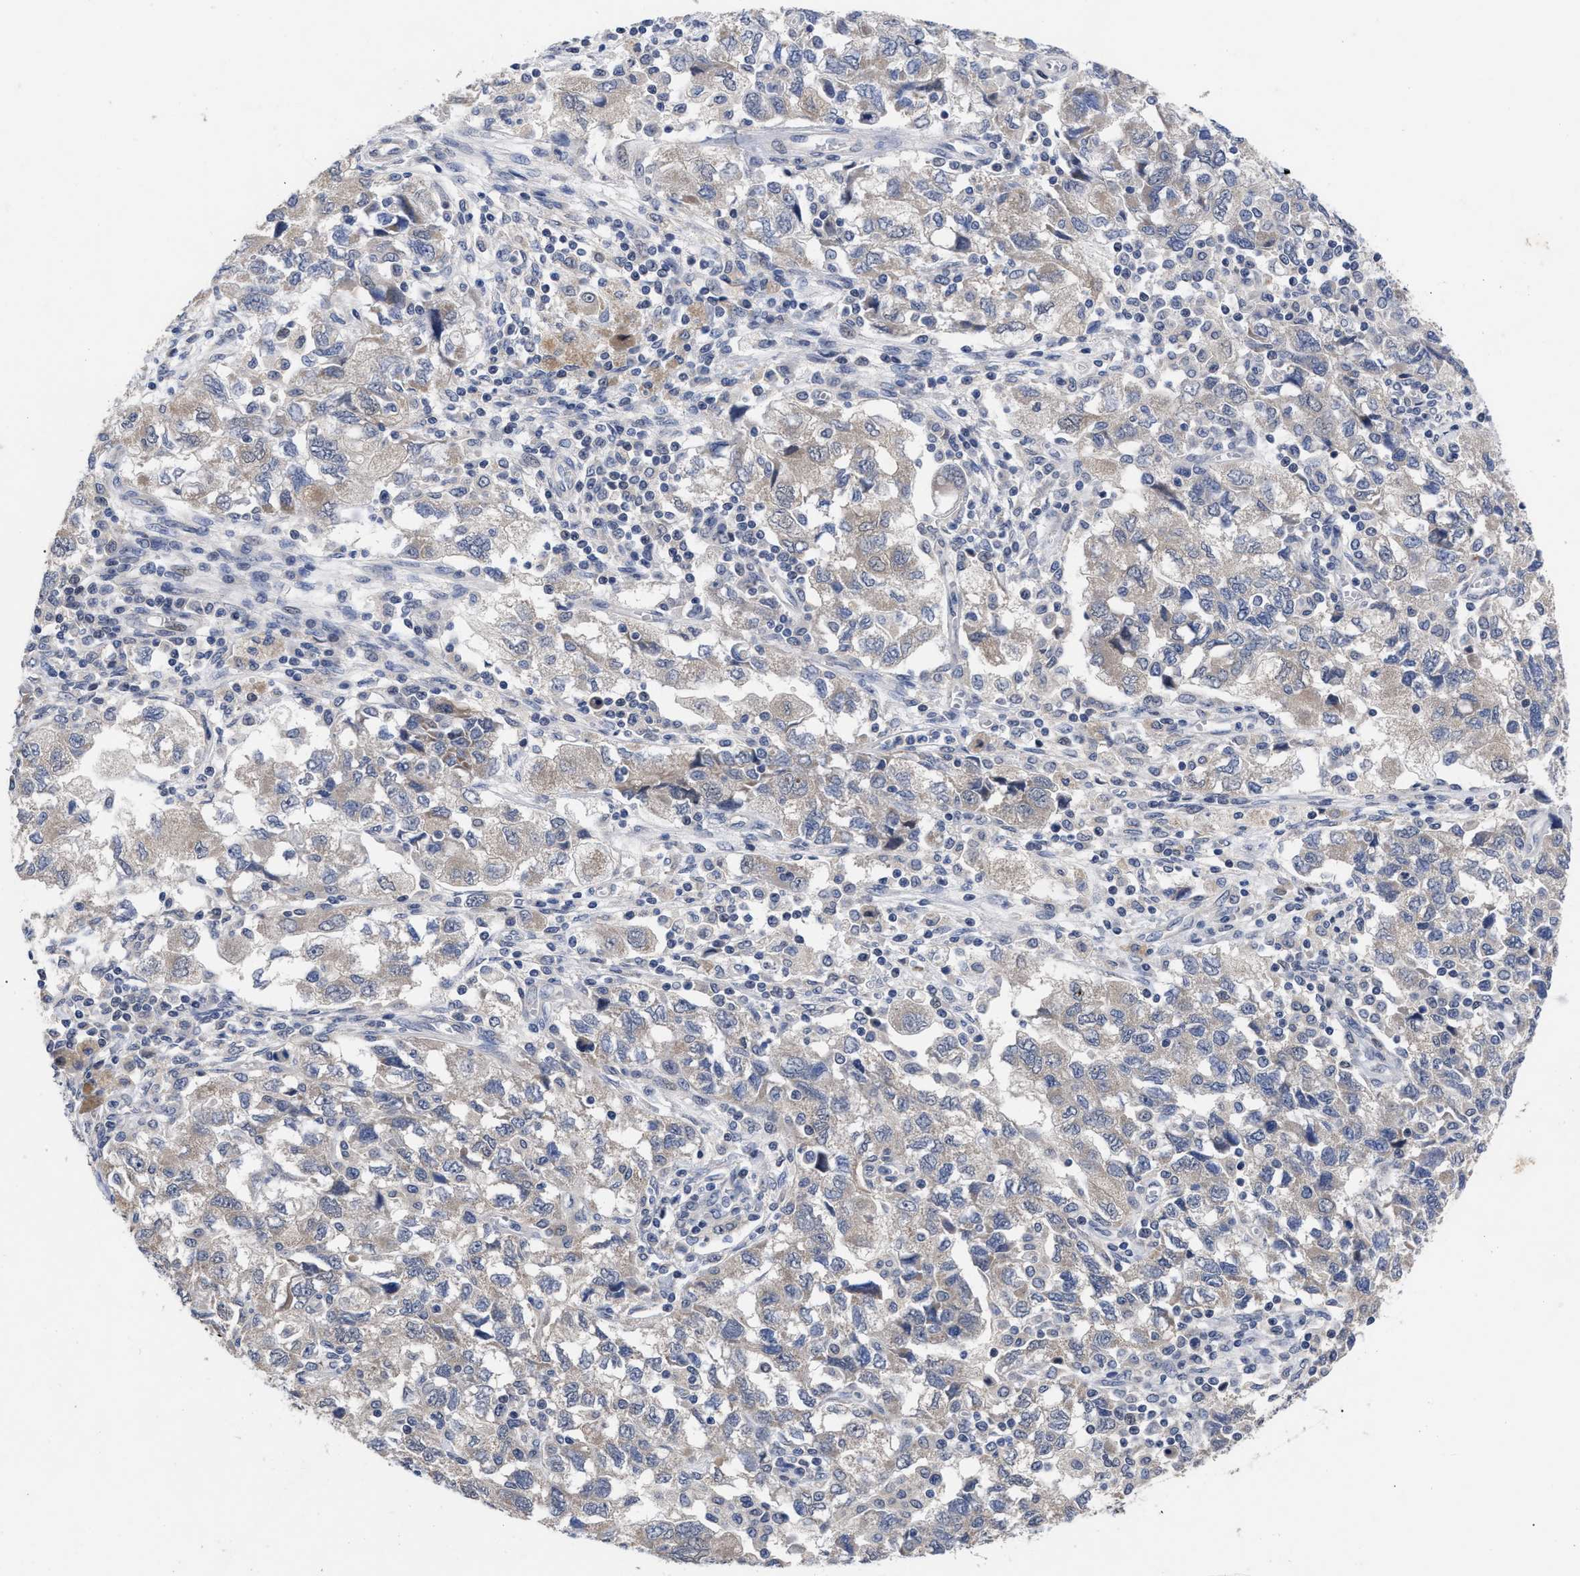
{"staining": {"intensity": "weak", "quantity": "25%-75%", "location": "cytoplasmic/membranous"}, "tissue": "ovarian cancer", "cell_type": "Tumor cells", "image_type": "cancer", "snomed": [{"axis": "morphology", "description": "Carcinoma, NOS"}, {"axis": "morphology", "description": "Cystadenocarcinoma, serous, NOS"}, {"axis": "topography", "description": "Ovary"}], "caption": "A micrograph of ovarian cancer stained for a protein exhibits weak cytoplasmic/membranous brown staining in tumor cells. (brown staining indicates protein expression, while blue staining denotes nuclei).", "gene": "CCN5", "patient": {"sex": "female", "age": 69}}